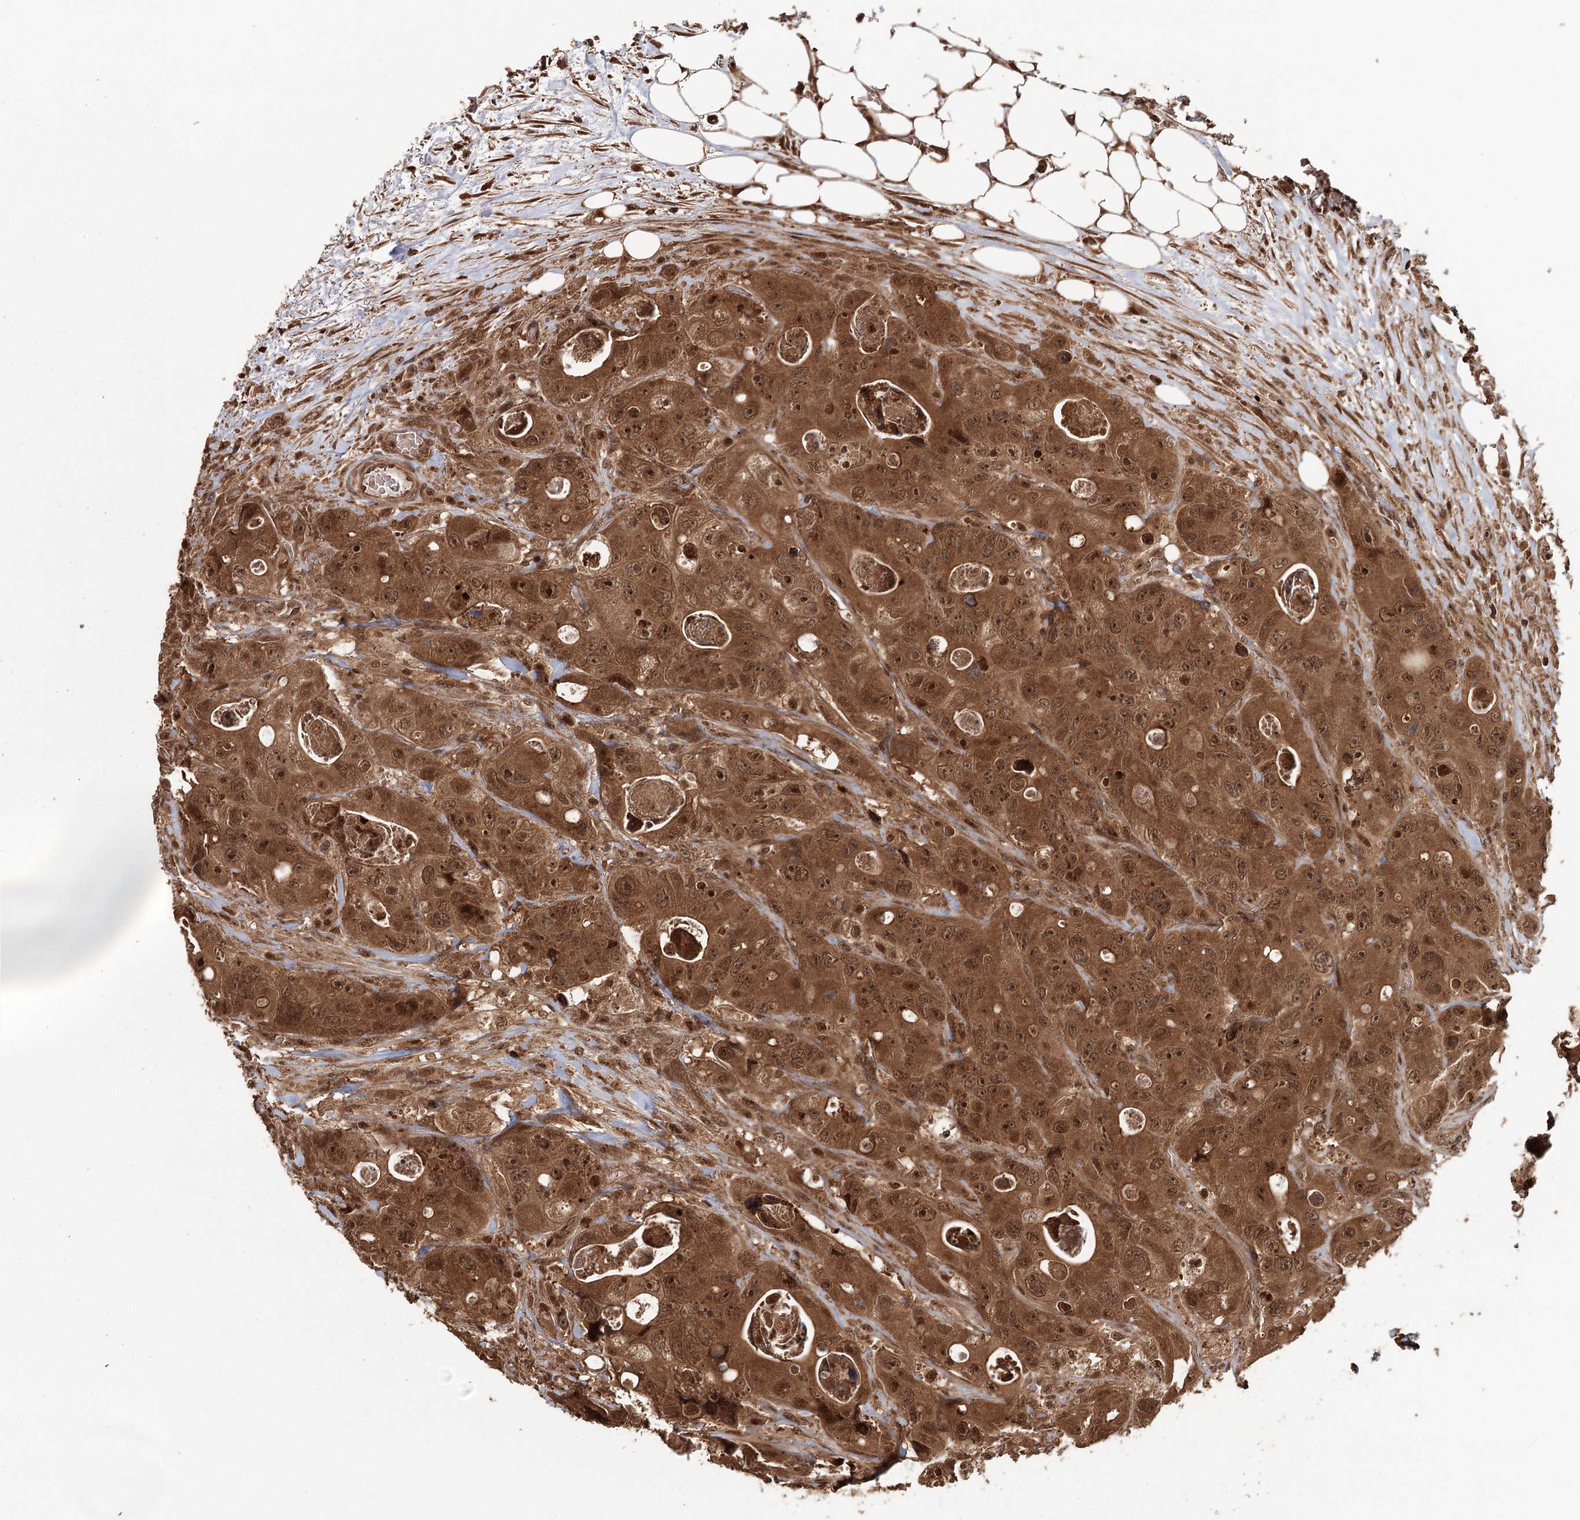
{"staining": {"intensity": "strong", "quantity": ">75%", "location": "cytoplasmic/membranous,nuclear"}, "tissue": "colorectal cancer", "cell_type": "Tumor cells", "image_type": "cancer", "snomed": [{"axis": "morphology", "description": "Adenocarcinoma, NOS"}, {"axis": "topography", "description": "Colon"}], "caption": "This is a photomicrograph of immunohistochemistry staining of adenocarcinoma (colorectal), which shows strong staining in the cytoplasmic/membranous and nuclear of tumor cells.", "gene": "N6AMT1", "patient": {"sex": "female", "age": 46}}